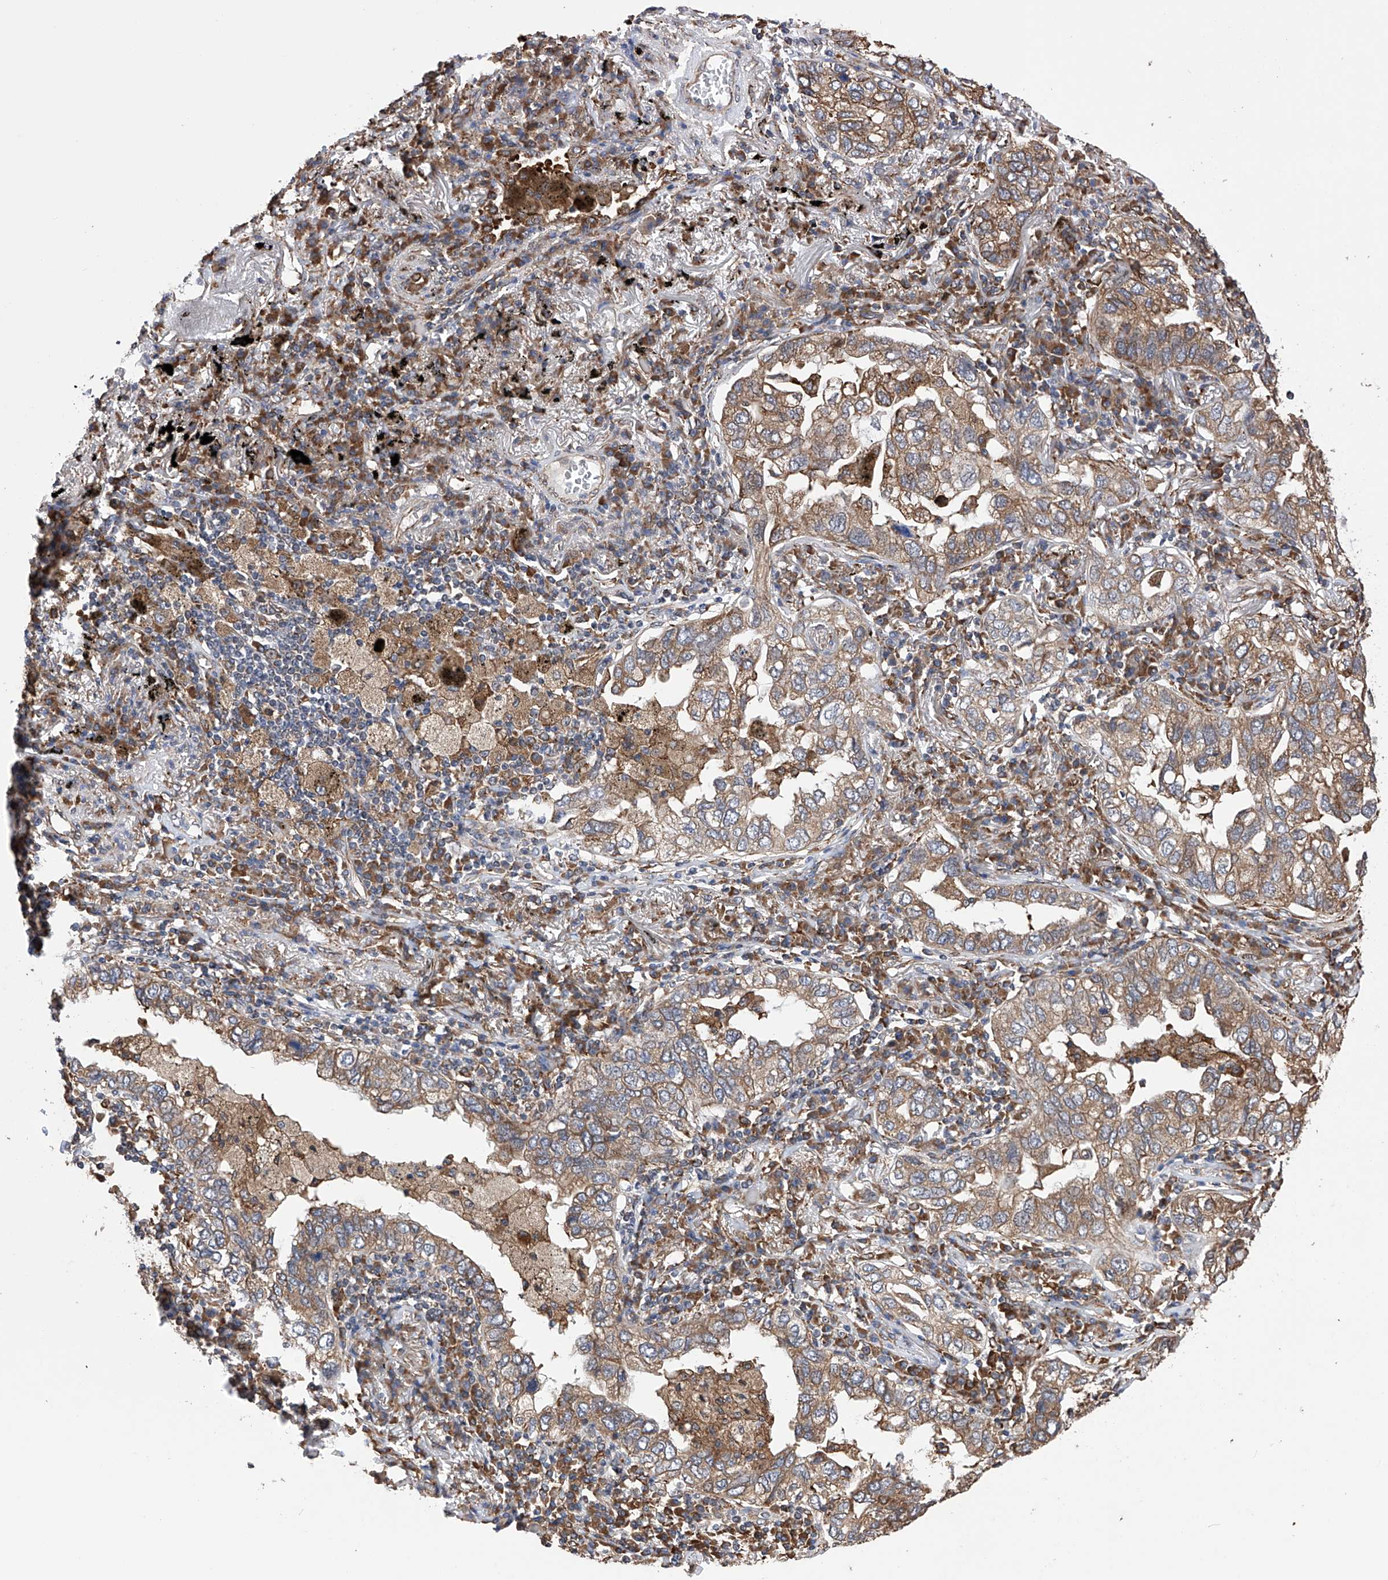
{"staining": {"intensity": "moderate", "quantity": ">75%", "location": "cytoplasmic/membranous"}, "tissue": "lung cancer", "cell_type": "Tumor cells", "image_type": "cancer", "snomed": [{"axis": "morphology", "description": "Adenocarcinoma, NOS"}, {"axis": "topography", "description": "Lung"}], "caption": "Immunohistochemical staining of adenocarcinoma (lung) exhibits medium levels of moderate cytoplasmic/membranous expression in approximately >75% of tumor cells. Ihc stains the protein of interest in brown and the nuclei are stained blue.", "gene": "DNAH8", "patient": {"sex": "male", "age": 65}}